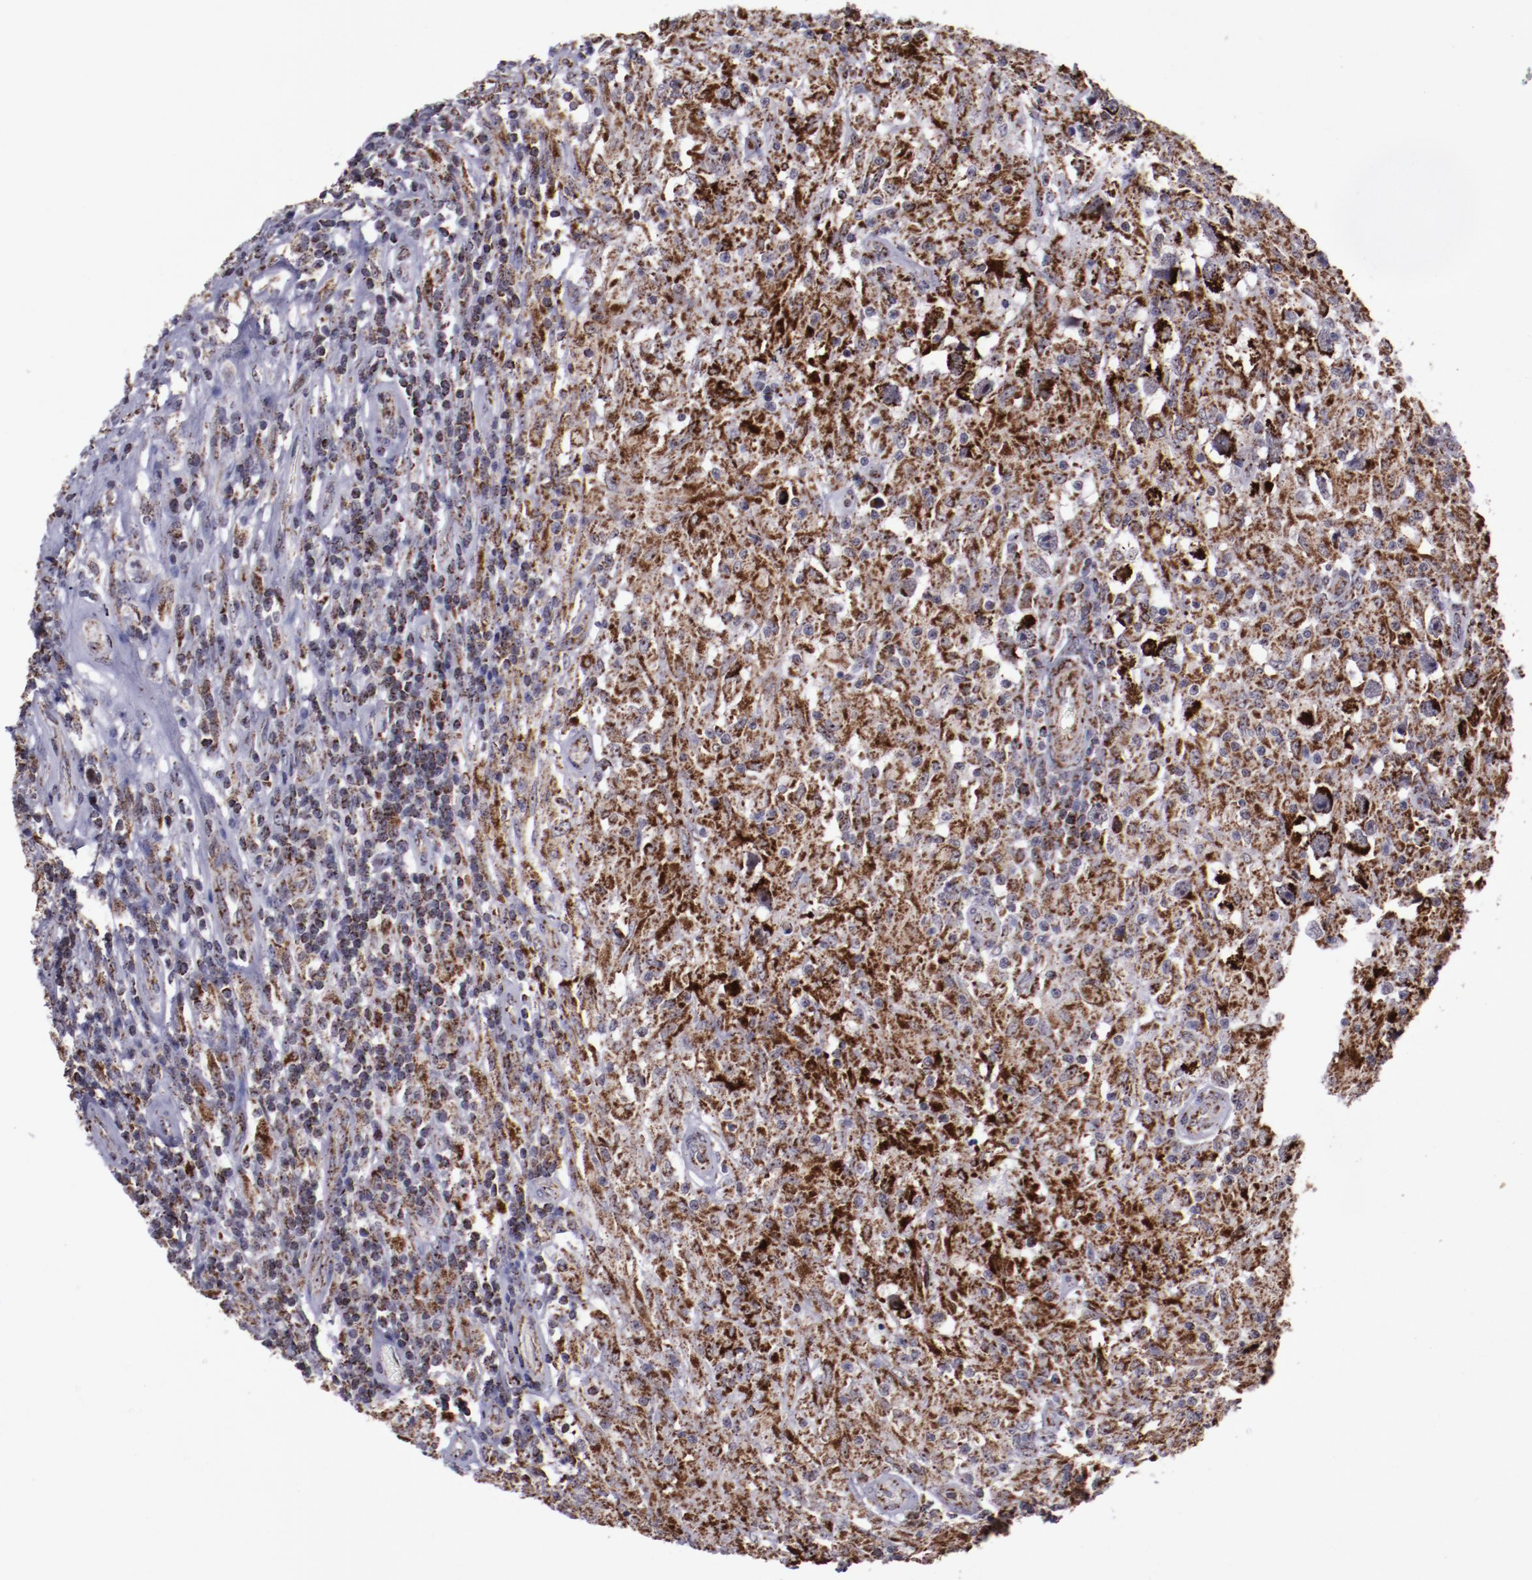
{"staining": {"intensity": "strong", "quantity": ">75%", "location": "cytoplasmic/membranous"}, "tissue": "testis cancer", "cell_type": "Tumor cells", "image_type": "cancer", "snomed": [{"axis": "morphology", "description": "Seminoma, NOS"}, {"axis": "topography", "description": "Testis"}], "caption": "Testis cancer tissue displays strong cytoplasmic/membranous expression in about >75% of tumor cells Nuclei are stained in blue.", "gene": "LONP1", "patient": {"sex": "male", "age": 34}}